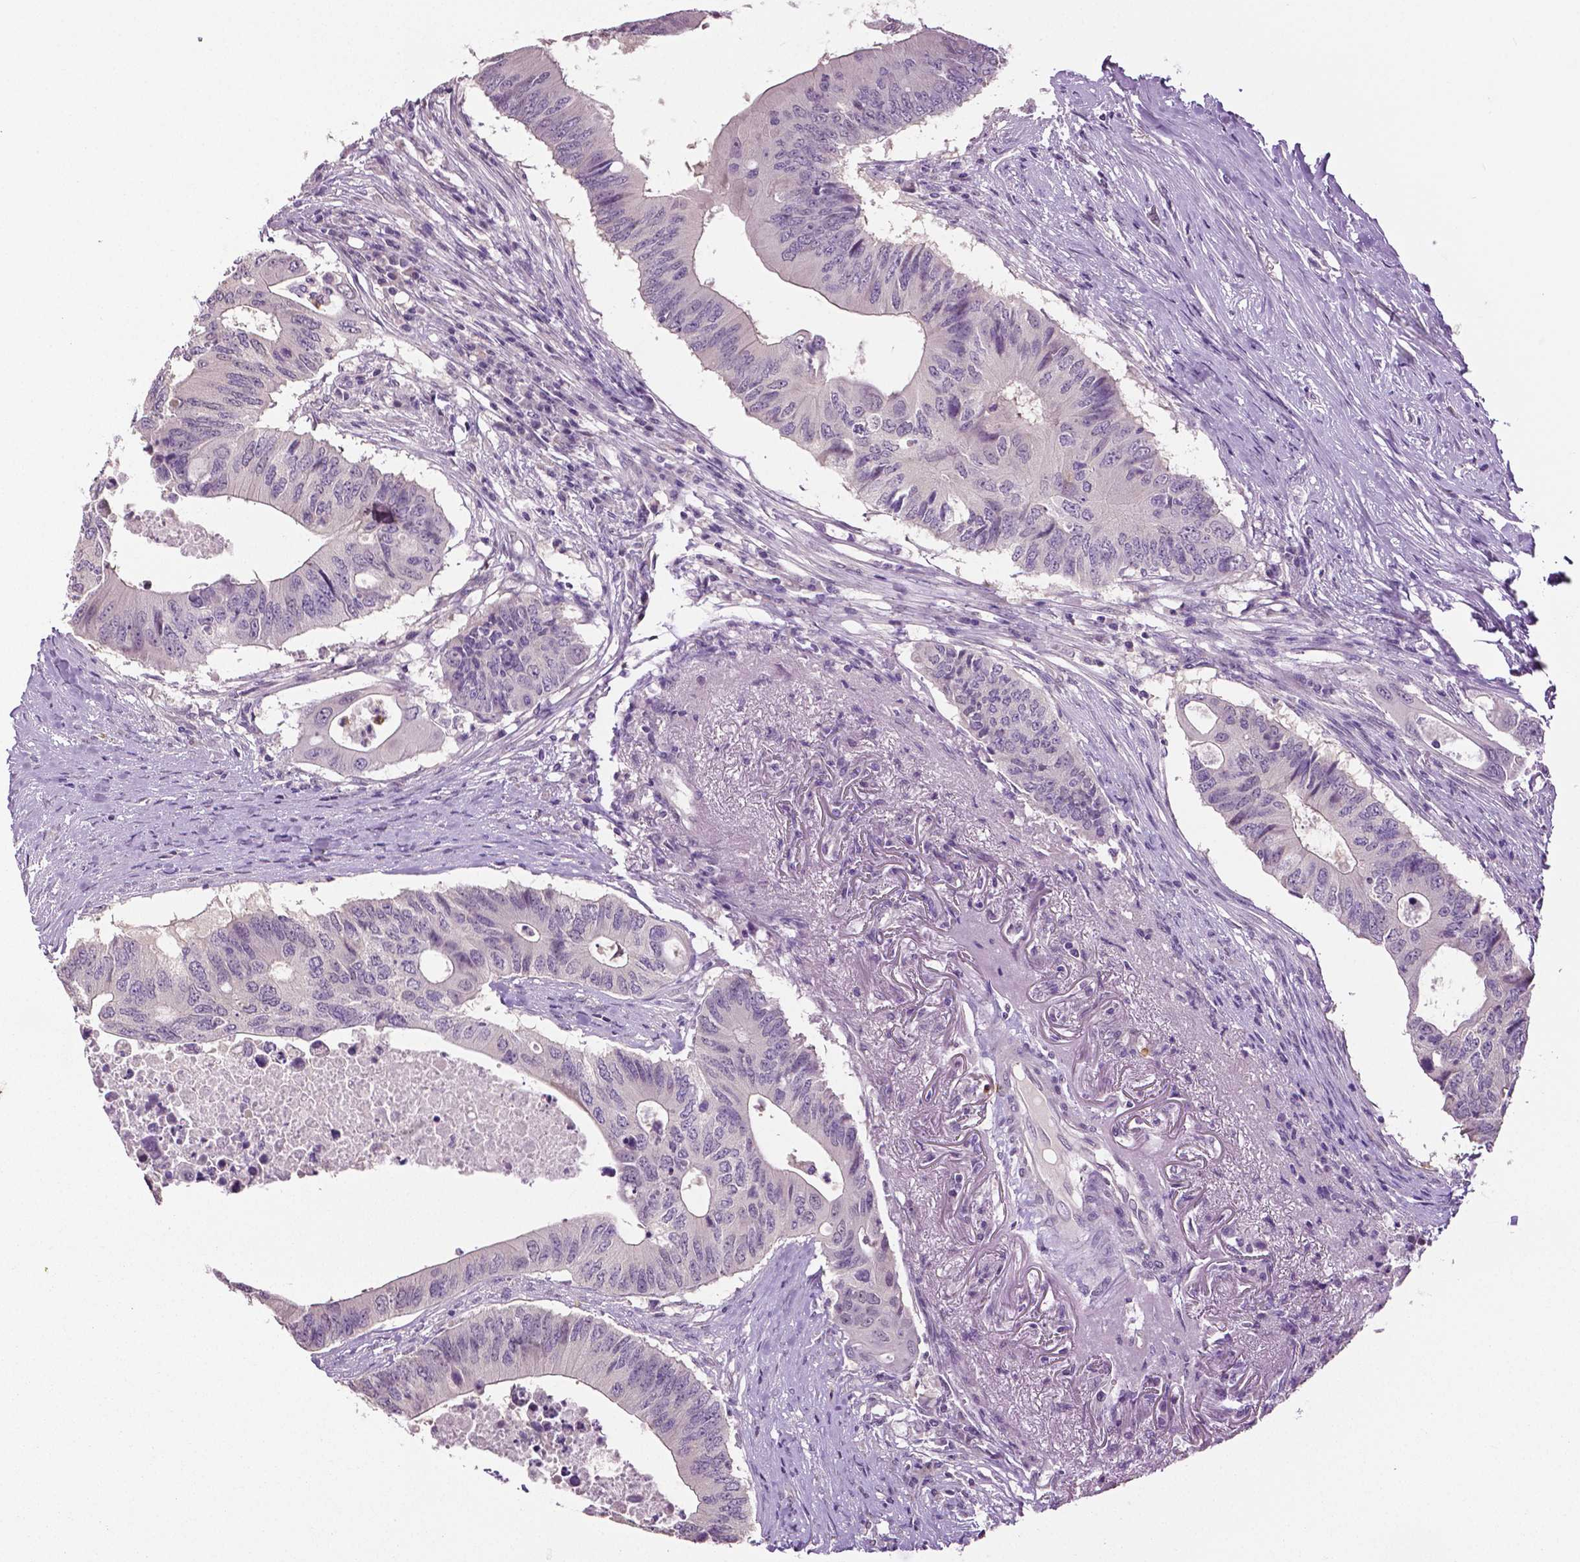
{"staining": {"intensity": "negative", "quantity": "none", "location": "none"}, "tissue": "colorectal cancer", "cell_type": "Tumor cells", "image_type": "cancer", "snomed": [{"axis": "morphology", "description": "Adenocarcinoma, NOS"}, {"axis": "topography", "description": "Colon"}], "caption": "DAB immunohistochemical staining of human adenocarcinoma (colorectal) exhibits no significant expression in tumor cells.", "gene": "PTPN5", "patient": {"sex": "male", "age": 71}}